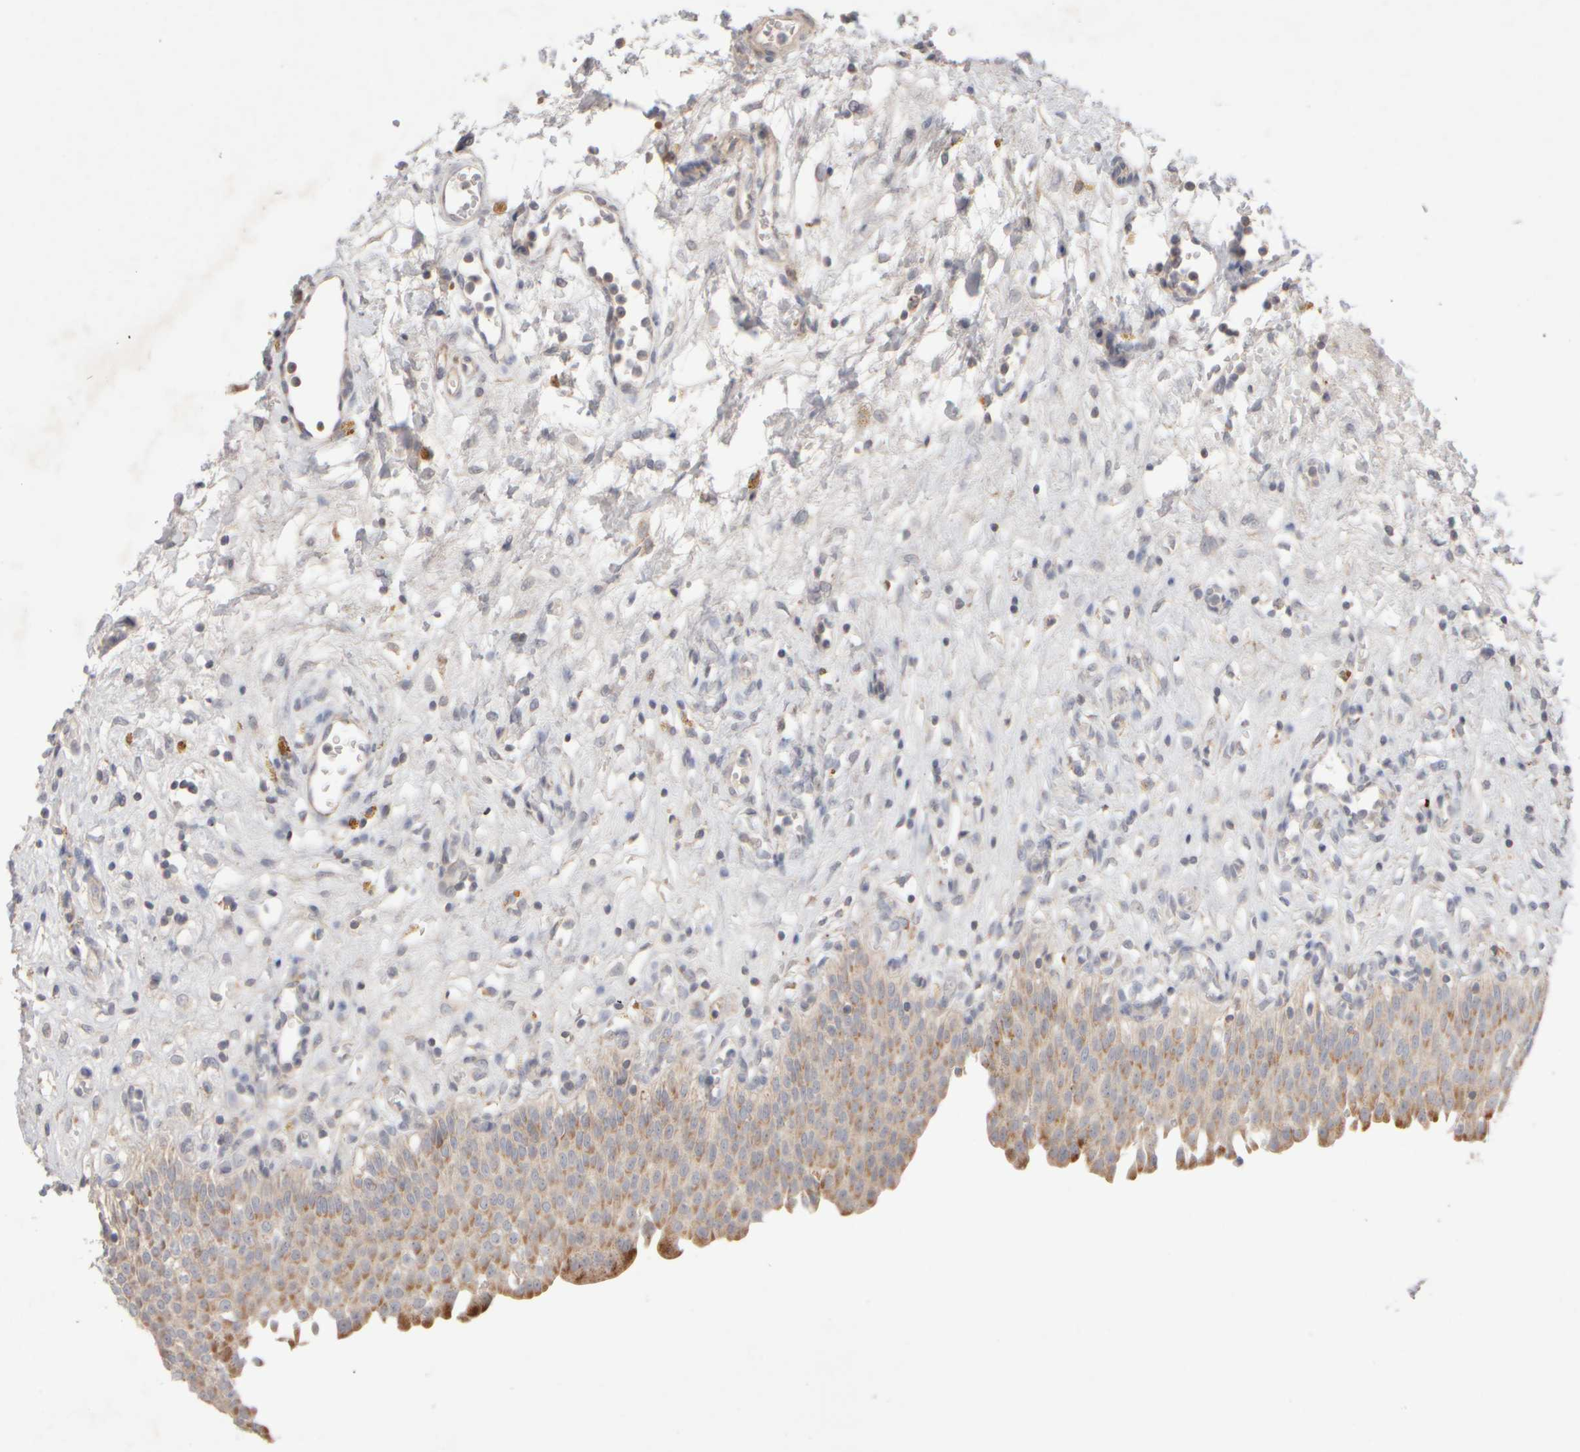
{"staining": {"intensity": "moderate", "quantity": ">75%", "location": "cytoplasmic/membranous"}, "tissue": "urinary bladder", "cell_type": "Urothelial cells", "image_type": "normal", "snomed": [{"axis": "morphology", "description": "Urothelial carcinoma, High grade"}, {"axis": "topography", "description": "Urinary bladder"}], "caption": "Urinary bladder stained for a protein (brown) displays moderate cytoplasmic/membranous positive expression in approximately >75% of urothelial cells.", "gene": "CHADL", "patient": {"sex": "male", "age": 46}}